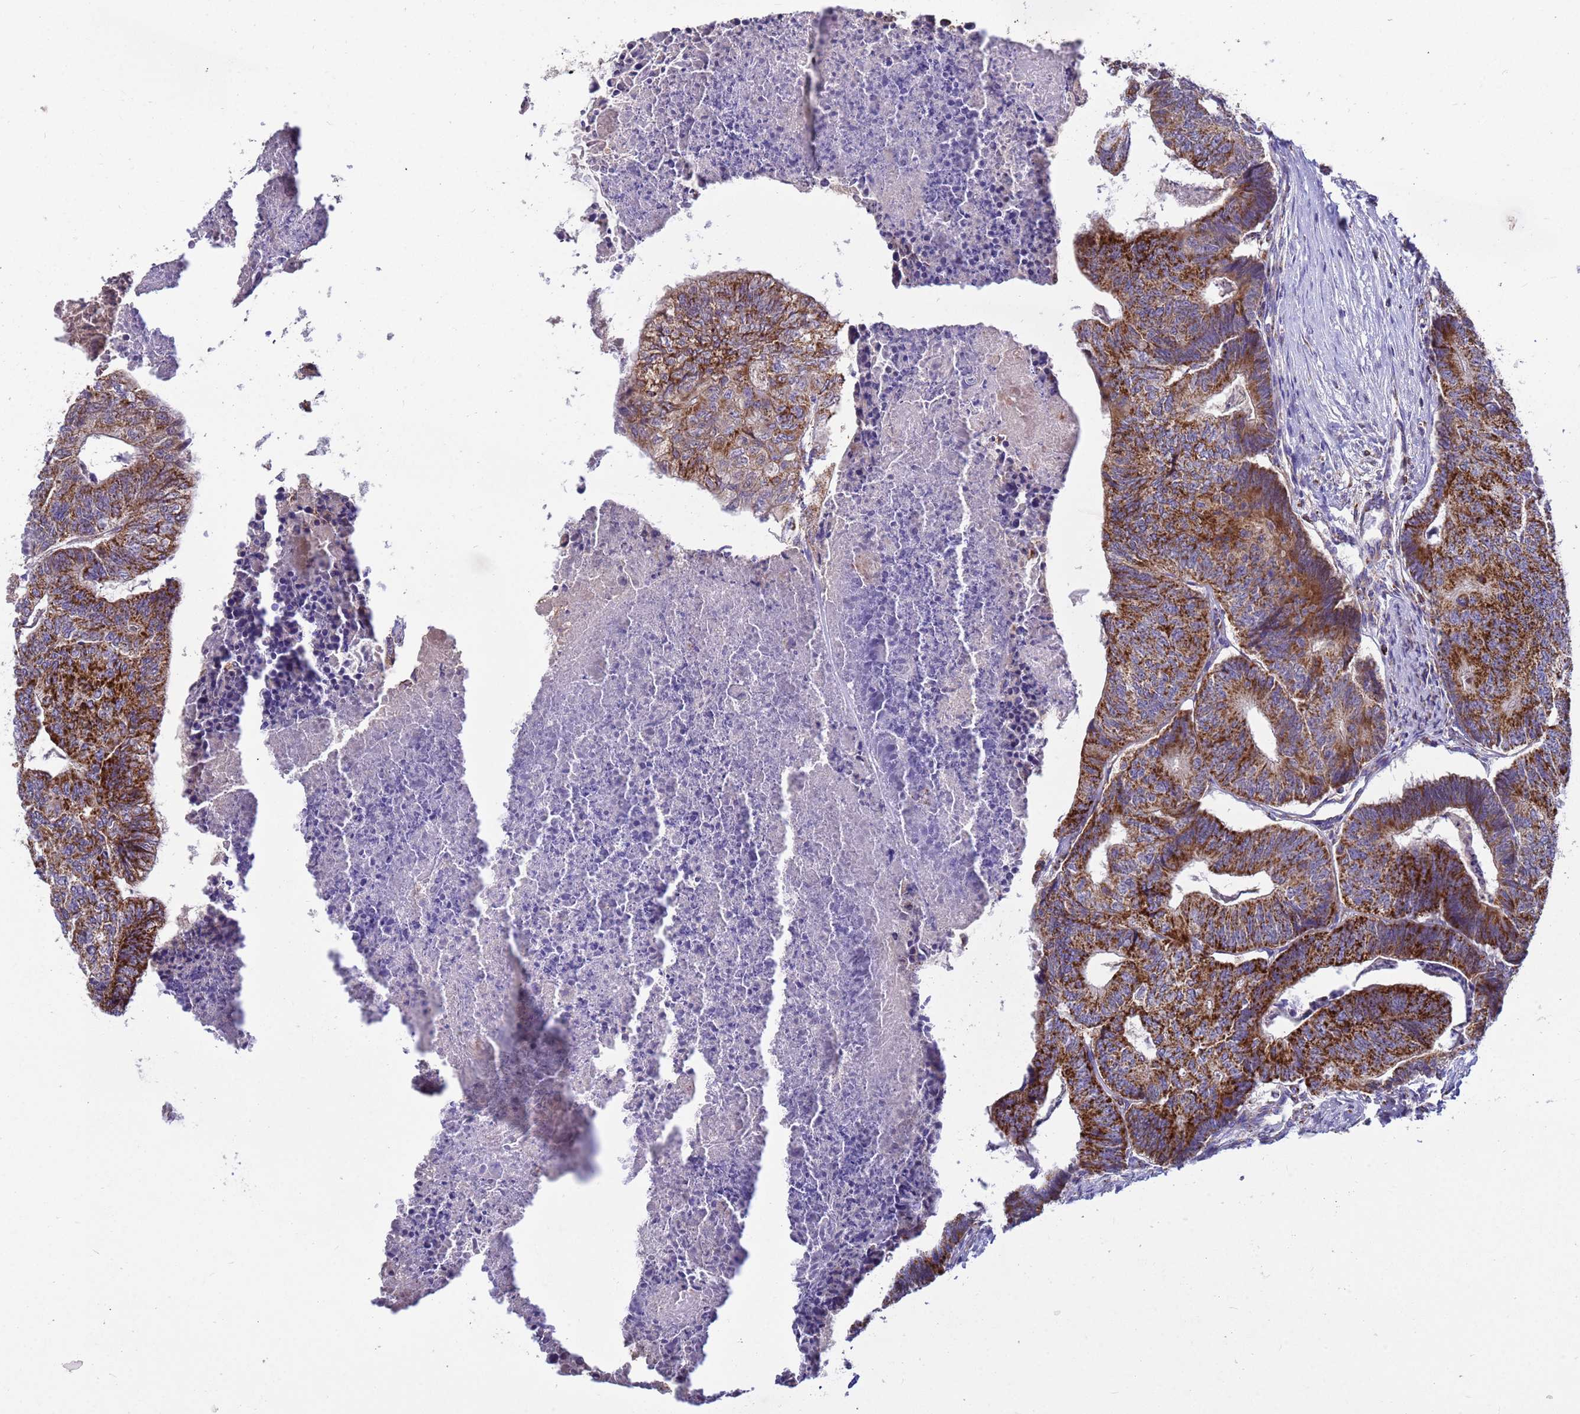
{"staining": {"intensity": "strong", "quantity": ">75%", "location": "cytoplasmic/membranous"}, "tissue": "colorectal cancer", "cell_type": "Tumor cells", "image_type": "cancer", "snomed": [{"axis": "morphology", "description": "Adenocarcinoma, NOS"}, {"axis": "topography", "description": "Colon"}], "caption": "A micrograph of colorectal cancer (adenocarcinoma) stained for a protein reveals strong cytoplasmic/membranous brown staining in tumor cells. The staining was performed using DAB (3,3'-diaminobenzidine), with brown indicating positive protein expression. Nuclei are stained blue with hematoxylin.", "gene": "TUBGCP3", "patient": {"sex": "female", "age": 67}}